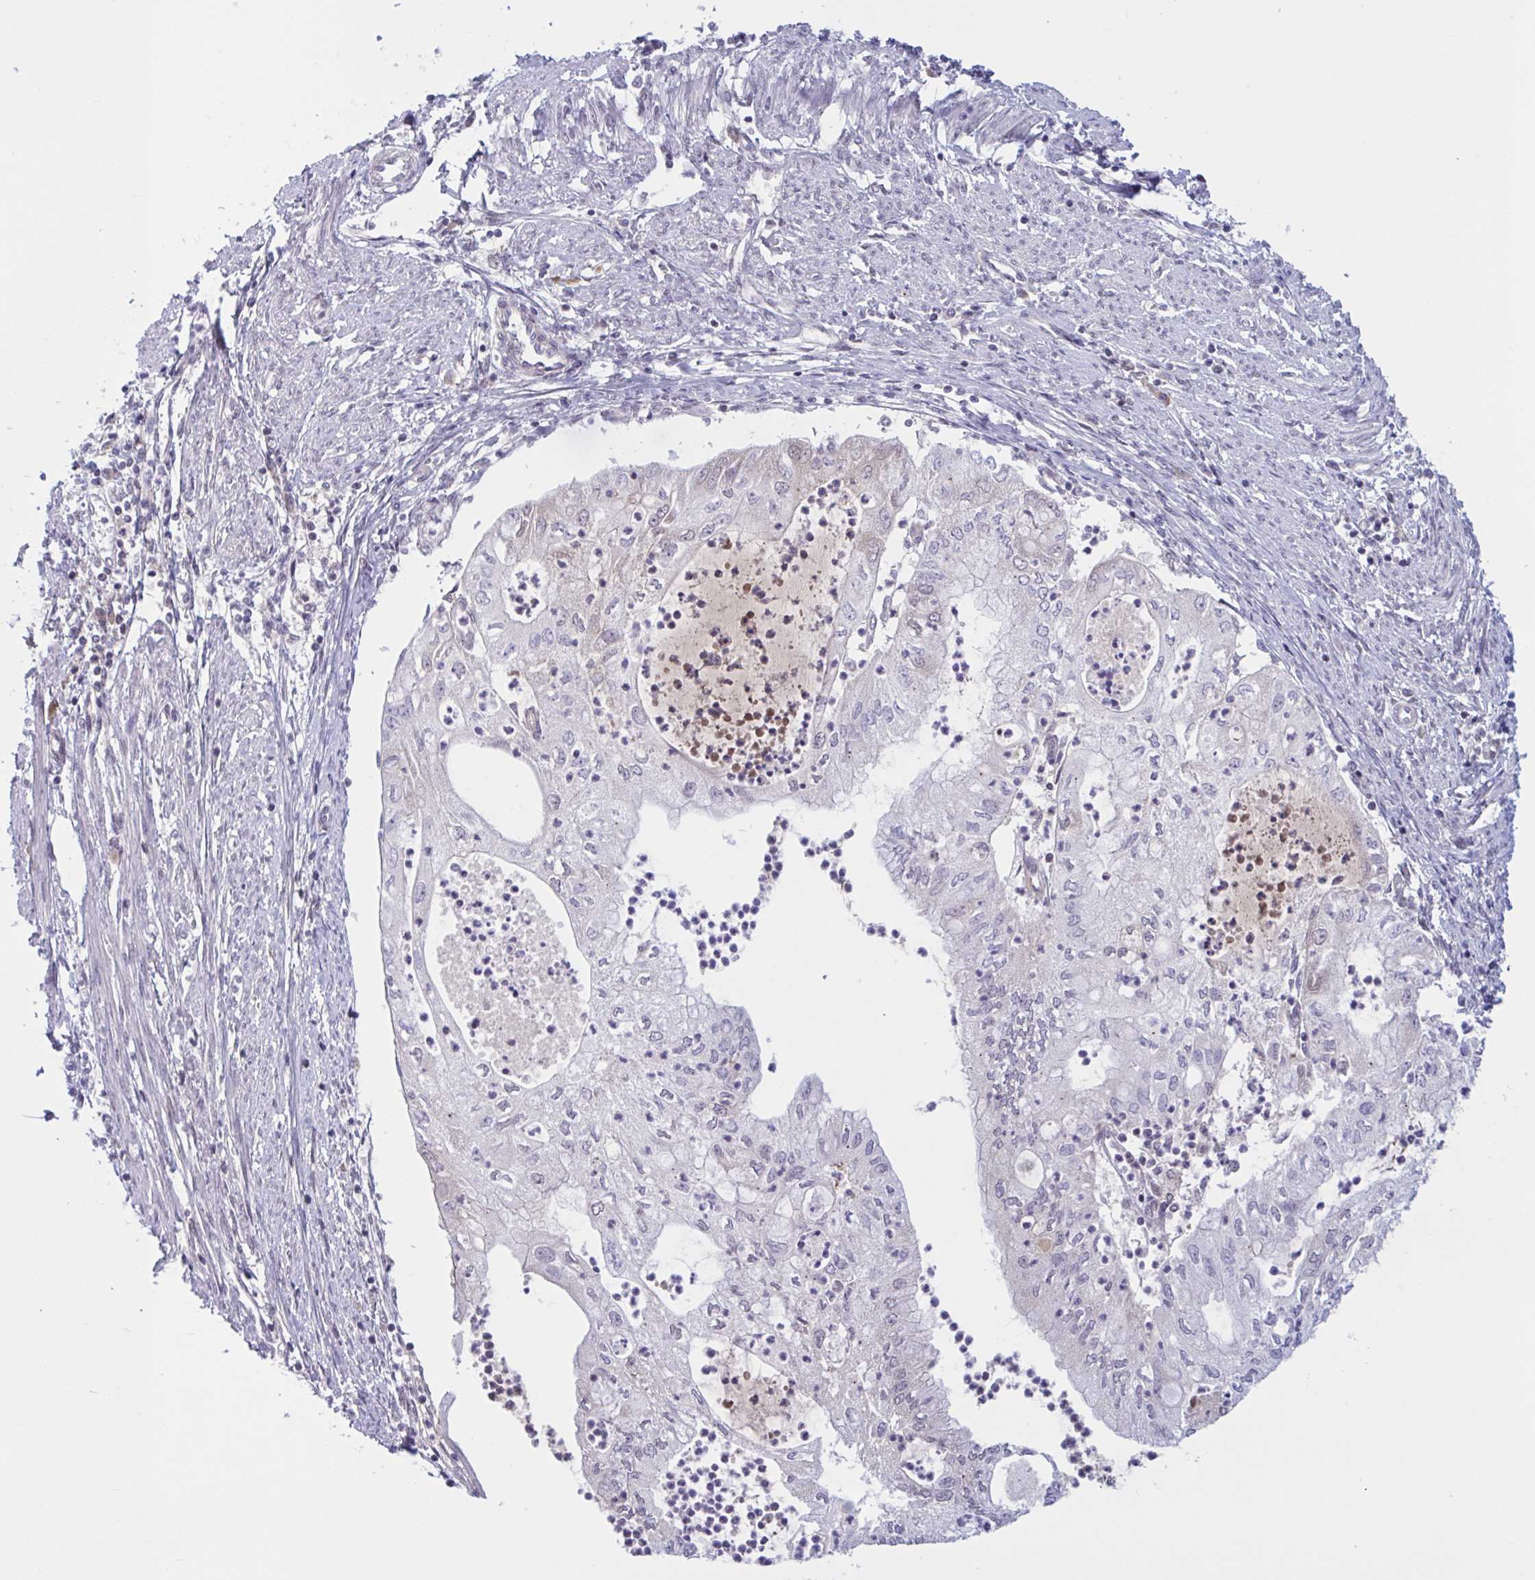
{"staining": {"intensity": "negative", "quantity": "none", "location": "none"}, "tissue": "endometrial cancer", "cell_type": "Tumor cells", "image_type": "cancer", "snomed": [{"axis": "morphology", "description": "Adenocarcinoma, NOS"}, {"axis": "topography", "description": "Endometrium"}], "caption": "Immunohistochemistry (IHC) photomicrograph of human endometrial cancer (adenocarcinoma) stained for a protein (brown), which reveals no expression in tumor cells.", "gene": "TTC7B", "patient": {"sex": "female", "age": 75}}